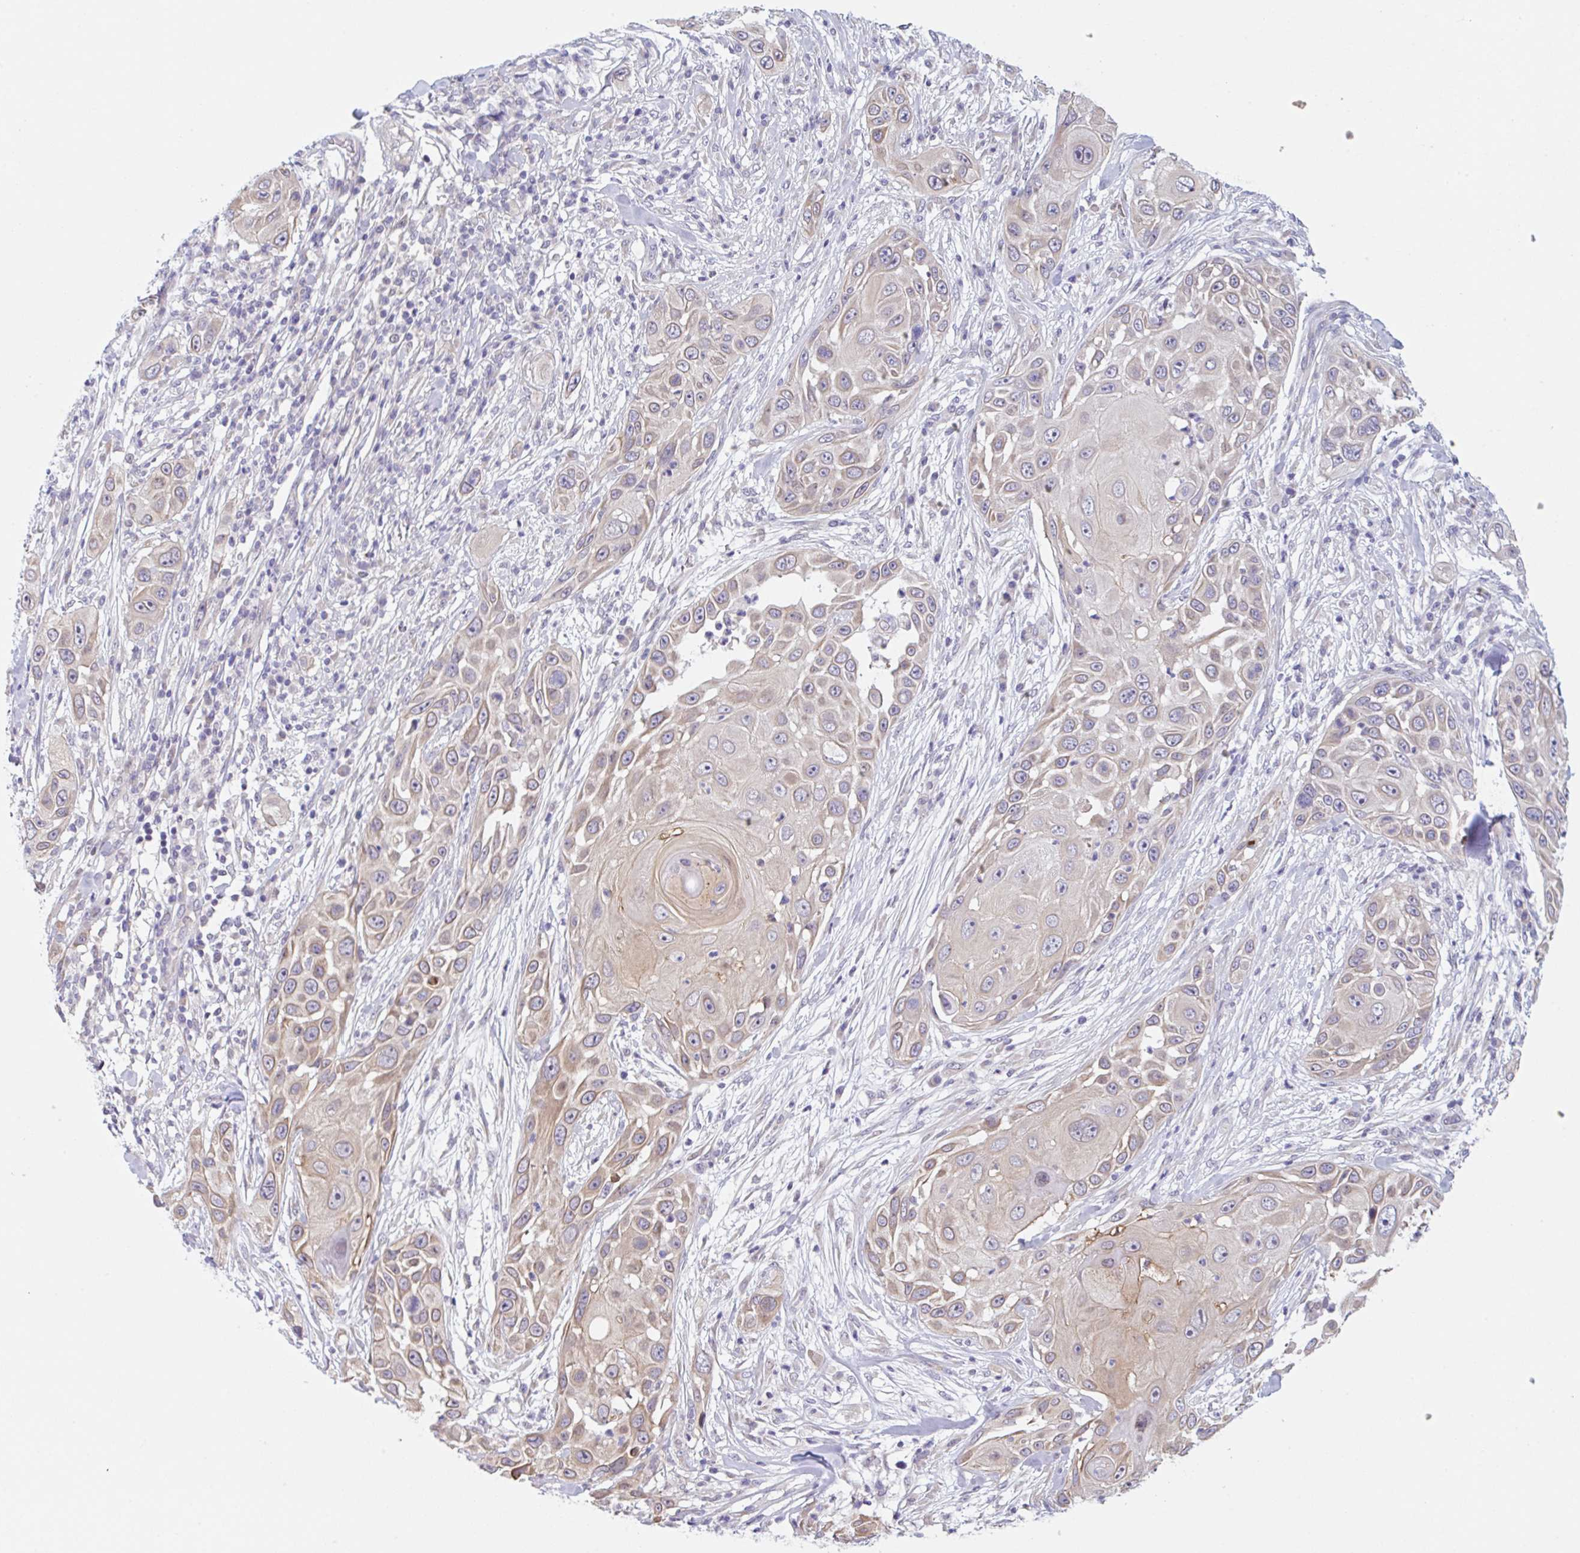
{"staining": {"intensity": "weak", "quantity": "25%-75%", "location": "cytoplasmic/membranous"}, "tissue": "skin cancer", "cell_type": "Tumor cells", "image_type": "cancer", "snomed": [{"axis": "morphology", "description": "Squamous cell carcinoma, NOS"}, {"axis": "topography", "description": "Skin"}], "caption": "Brown immunohistochemical staining in human skin cancer displays weak cytoplasmic/membranous positivity in approximately 25%-75% of tumor cells. (IHC, brightfield microscopy, high magnification).", "gene": "TBPL2", "patient": {"sex": "female", "age": 44}}